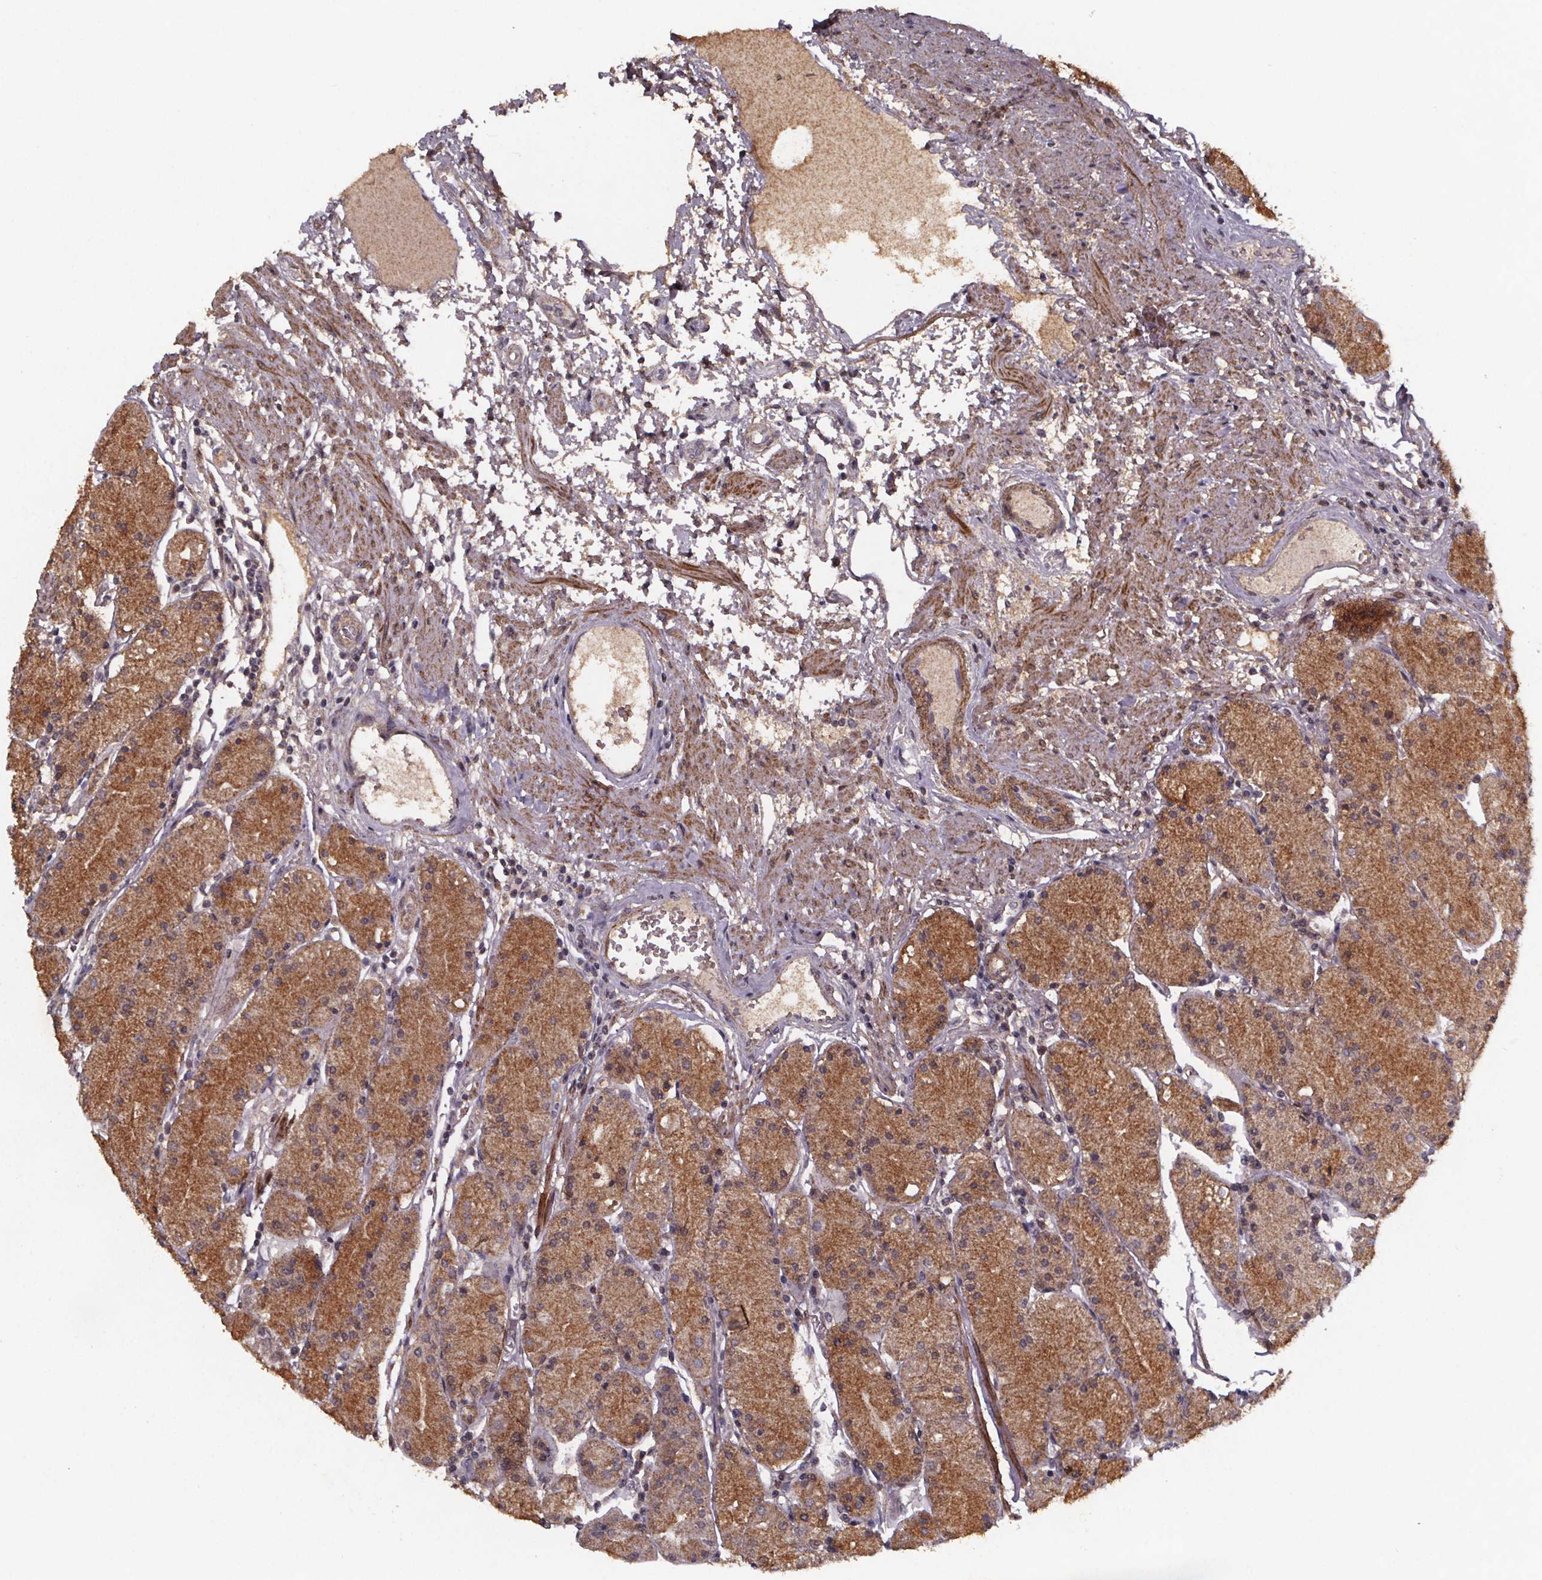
{"staining": {"intensity": "moderate", "quantity": ">75%", "location": "cytoplasmic/membranous"}, "tissue": "stomach", "cell_type": "Glandular cells", "image_type": "normal", "snomed": [{"axis": "morphology", "description": "Normal tissue, NOS"}, {"axis": "topography", "description": "Stomach, upper"}], "caption": "Moderate cytoplasmic/membranous expression is present in approximately >75% of glandular cells in unremarkable stomach. The staining was performed using DAB to visualize the protein expression in brown, while the nuclei were stained in blue with hematoxylin (Magnification: 20x).", "gene": "PALLD", "patient": {"sex": "male", "age": 69}}